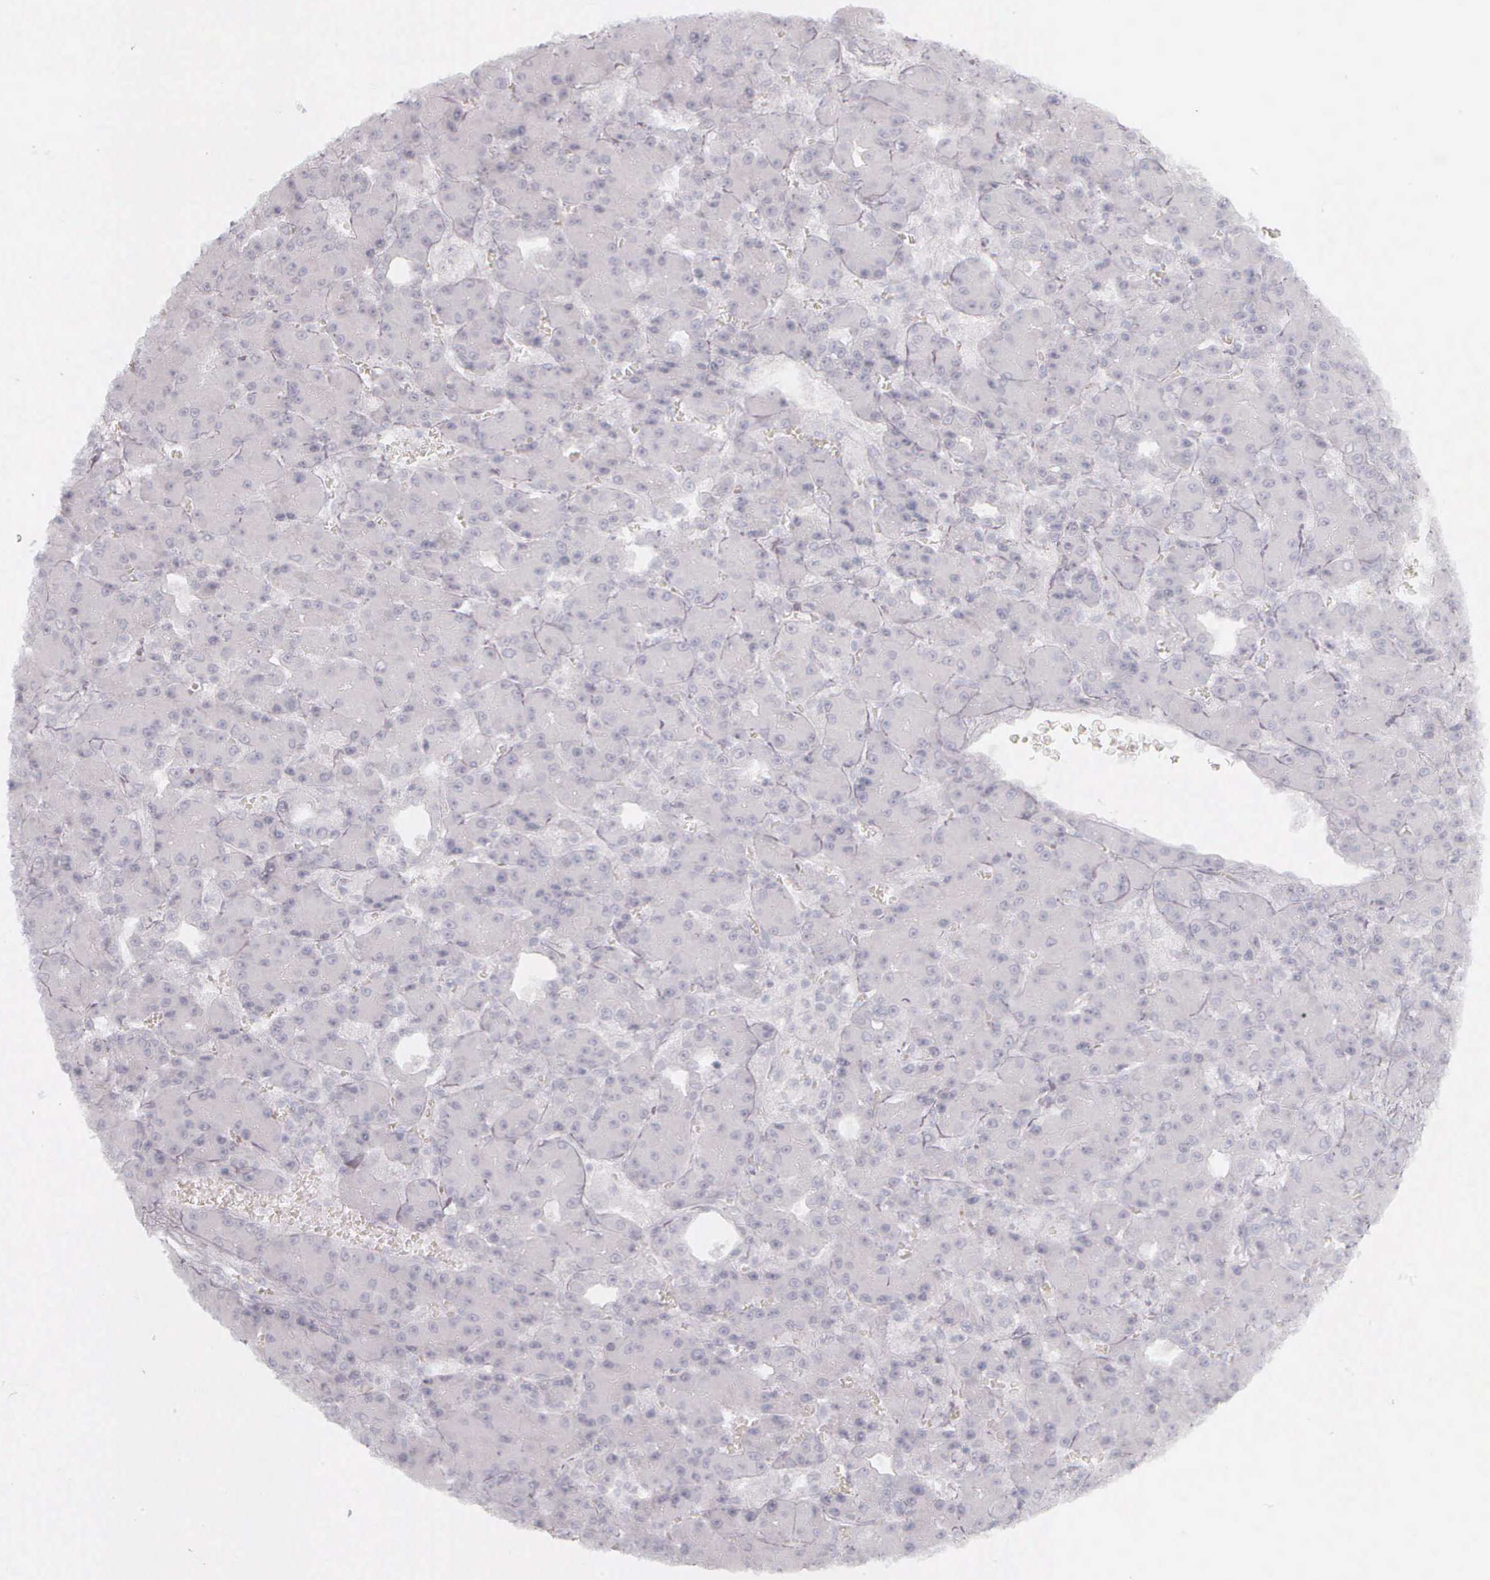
{"staining": {"intensity": "negative", "quantity": "none", "location": "none"}, "tissue": "liver cancer", "cell_type": "Tumor cells", "image_type": "cancer", "snomed": [{"axis": "morphology", "description": "Carcinoma, Hepatocellular, NOS"}, {"axis": "topography", "description": "Liver"}], "caption": "This is an immunohistochemistry (IHC) photomicrograph of liver hepatocellular carcinoma. There is no expression in tumor cells.", "gene": "KRT14", "patient": {"sex": "male", "age": 69}}